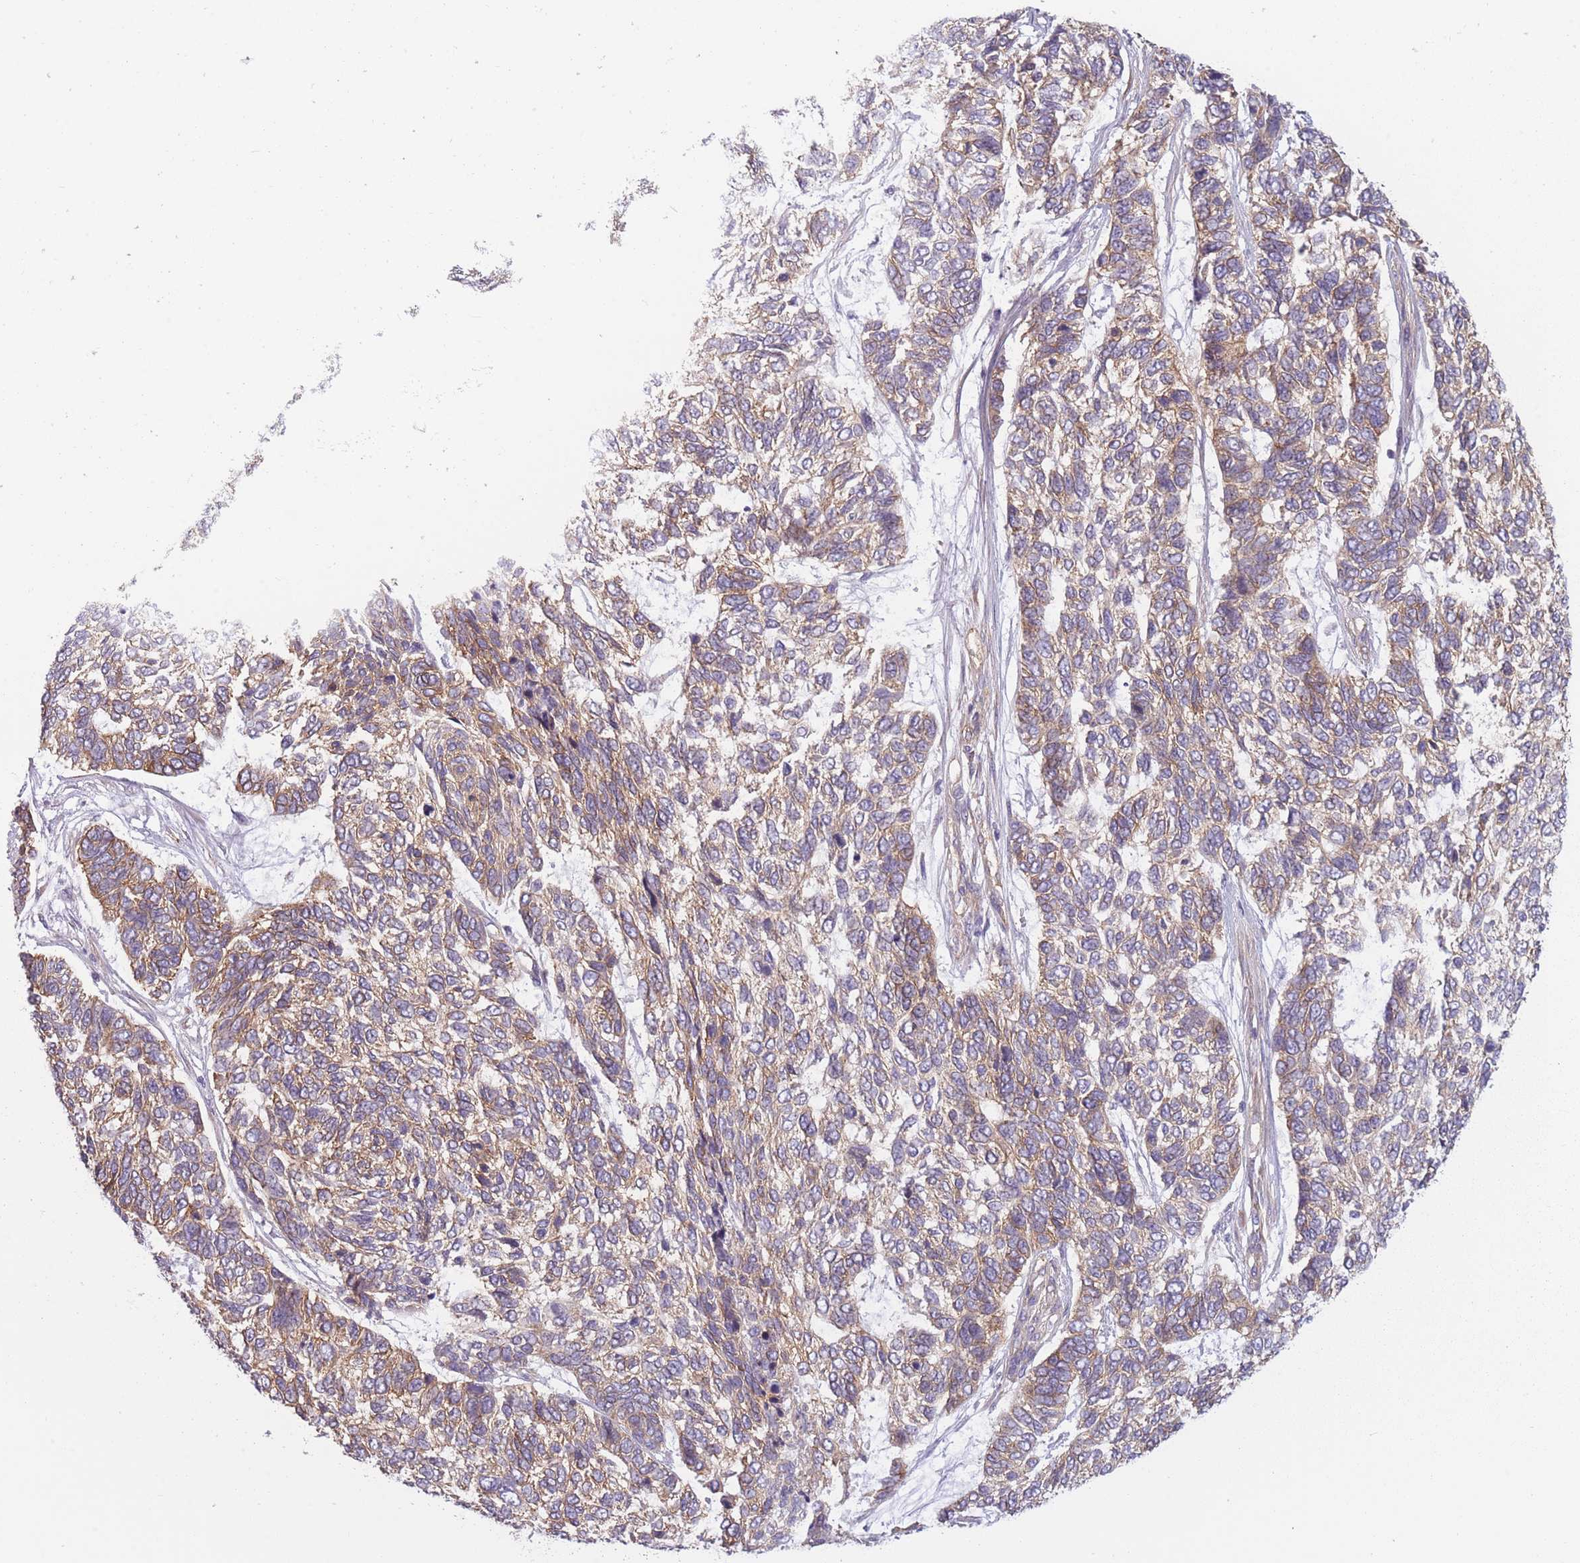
{"staining": {"intensity": "weak", "quantity": ">75%", "location": "cytoplasmic/membranous"}, "tissue": "skin cancer", "cell_type": "Tumor cells", "image_type": "cancer", "snomed": [{"axis": "morphology", "description": "Basal cell carcinoma"}, {"axis": "topography", "description": "Skin"}], "caption": "About >75% of tumor cells in human basal cell carcinoma (skin) show weak cytoplasmic/membranous protein expression as visualized by brown immunohistochemical staining.", "gene": "ADD1", "patient": {"sex": "female", "age": 65}}